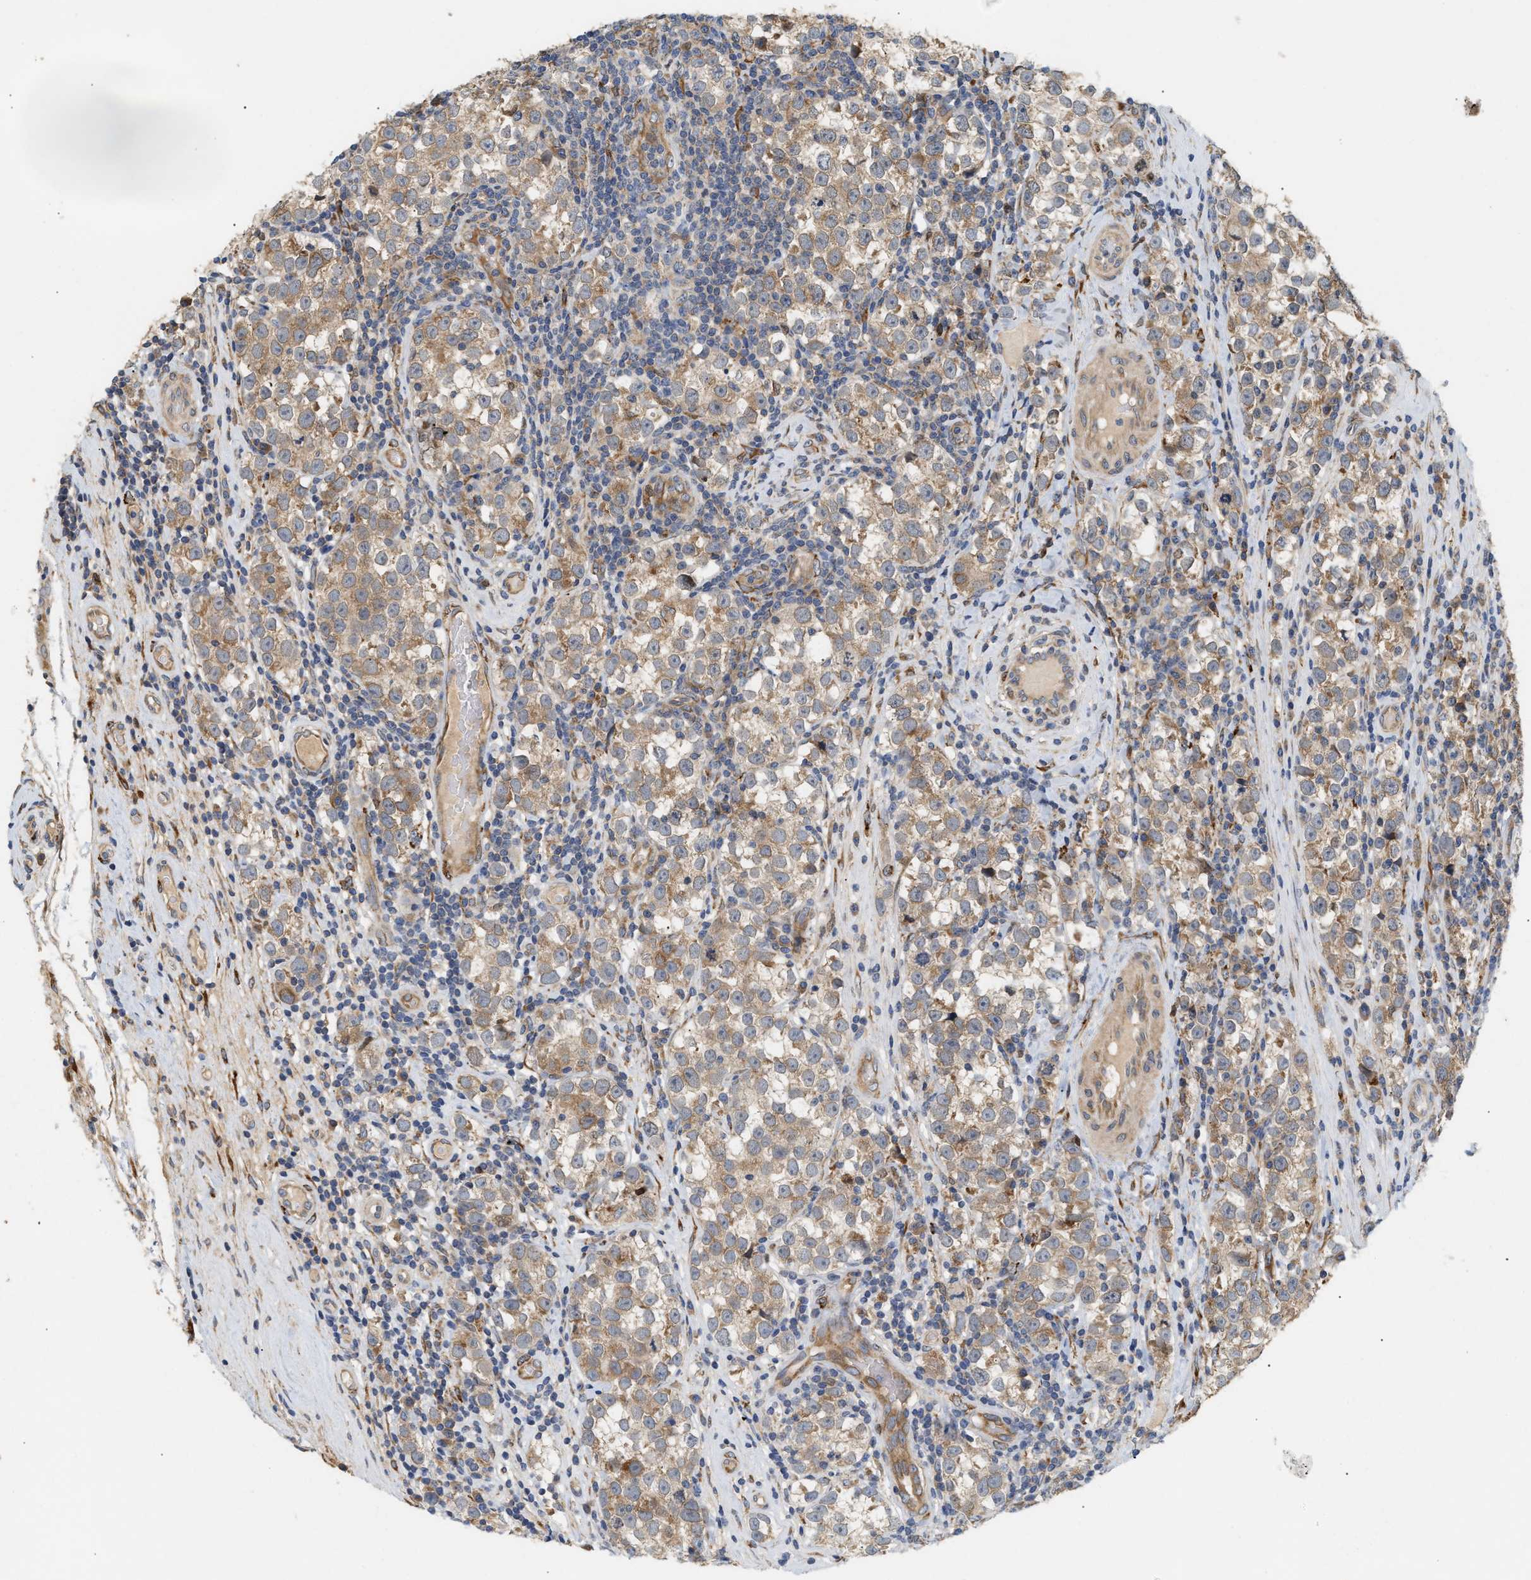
{"staining": {"intensity": "moderate", "quantity": ">75%", "location": "cytoplasmic/membranous"}, "tissue": "testis cancer", "cell_type": "Tumor cells", "image_type": "cancer", "snomed": [{"axis": "morphology", "description": "Normal tissue, NOS"}, {"axis": "morphology", "description": "Seminoma, NOS"}, {"axis": "topography", "description": "Testis"}], "caption": "Immunohistochemical staining of human seminoma (testis) demonstrates medium levels of moderate cytoplasmic/membranous protein staining in approximately >75% of tumor cells.", "gene": "PLCD1", "patient": {"sex": "male", "age": 43}}